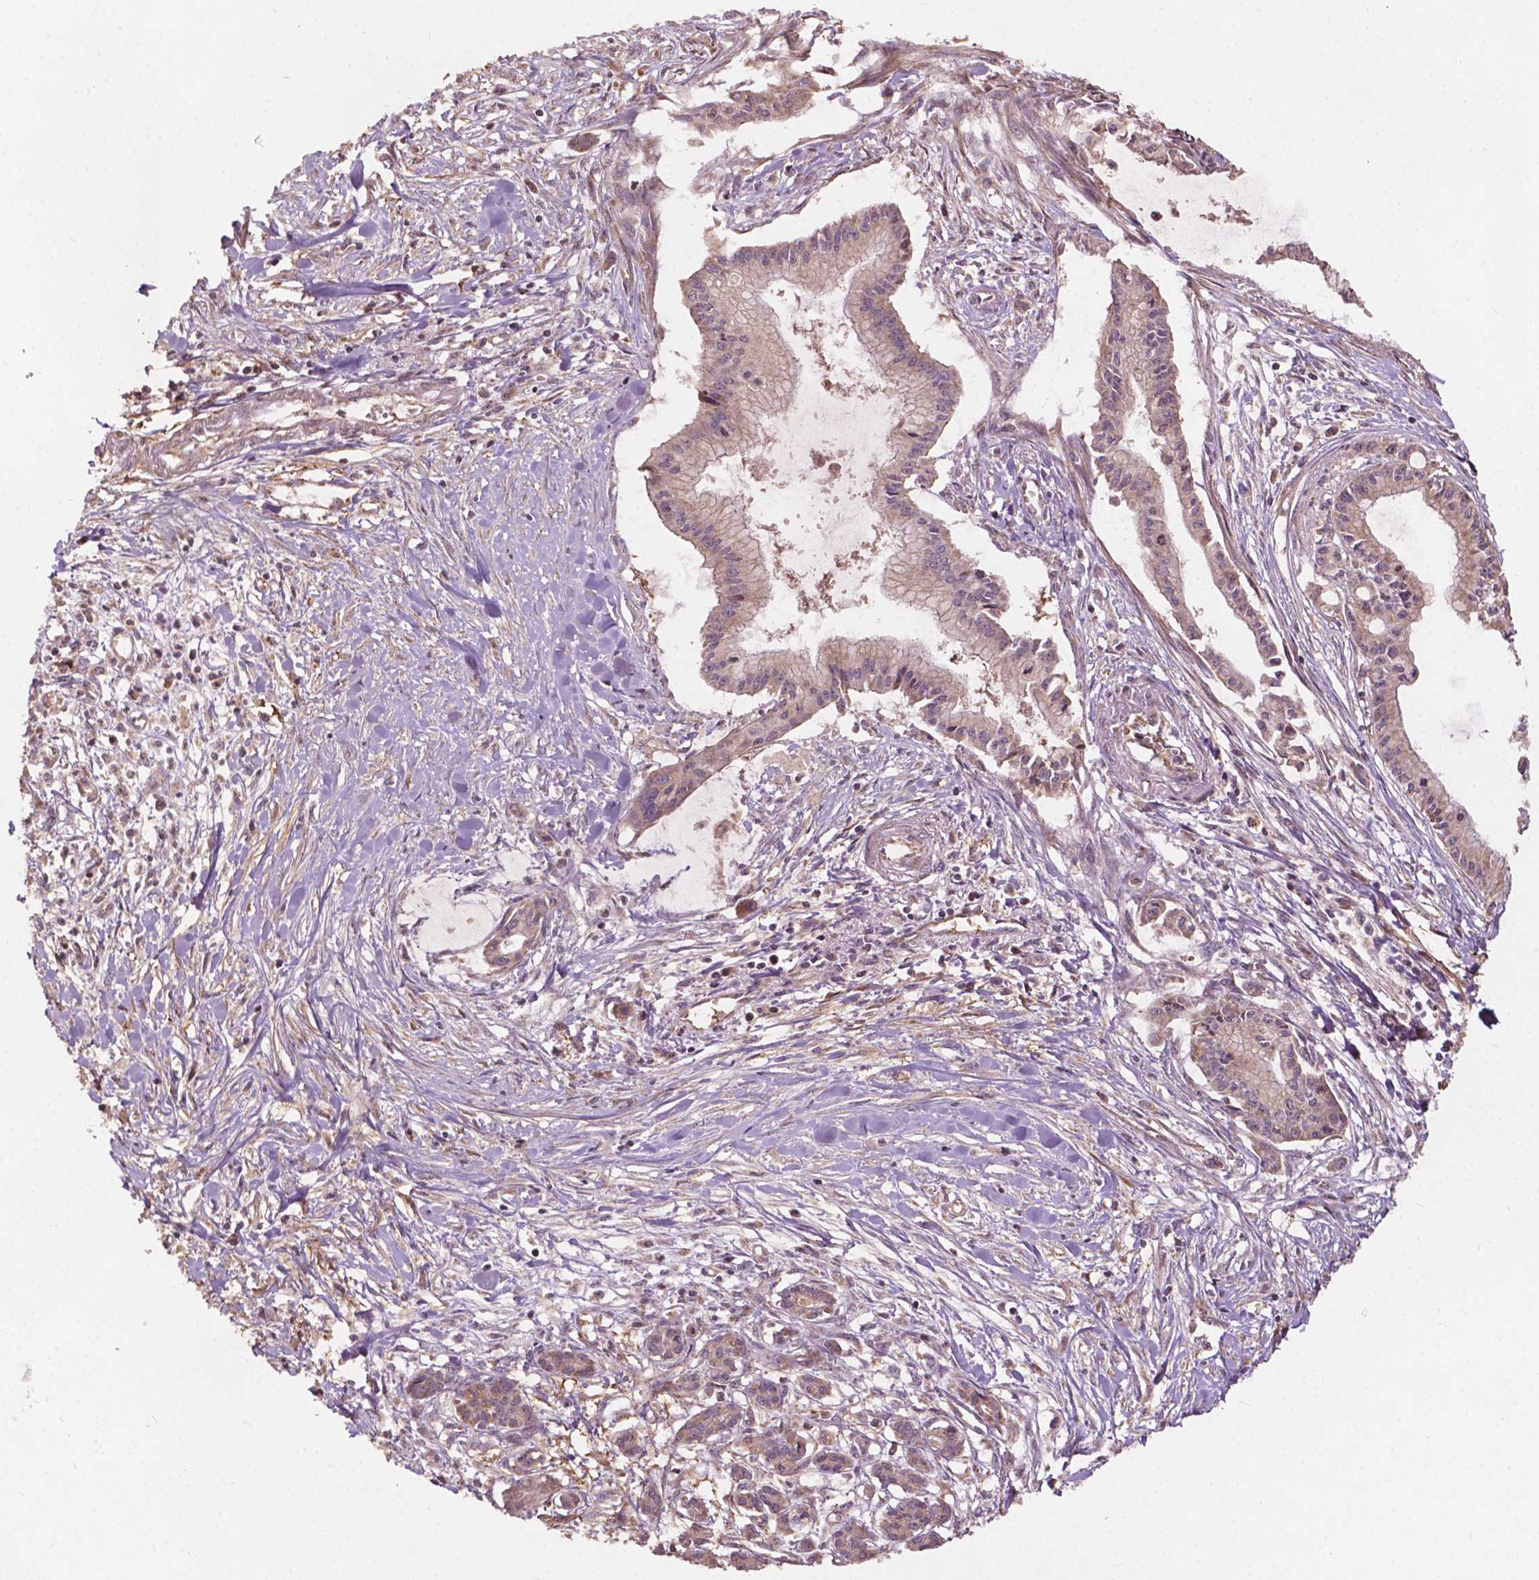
{"staining": {"intensity": "weak", "quantity": "25%-75%", "location": "cytoplasmic/membranous"}, "tissue": "pancreatic cancer", "cell_type": "Tumor cells", "image_type": "cancer", "snomed": [{"axis": "morphology", "description": "Adenocarcinoma, NOS"}, {"axis": "topography", "description": "Pancreas"}], "caption": "This is an image of immunohistochemistry (IHC) staining of pancreatic cancer (adenocarcinoma), which shows weak expression in the cytoplasmic/membranous of tumor cells.", "gene": "CDC42BPA", "patient": {"sex": "male", "age": 48}}